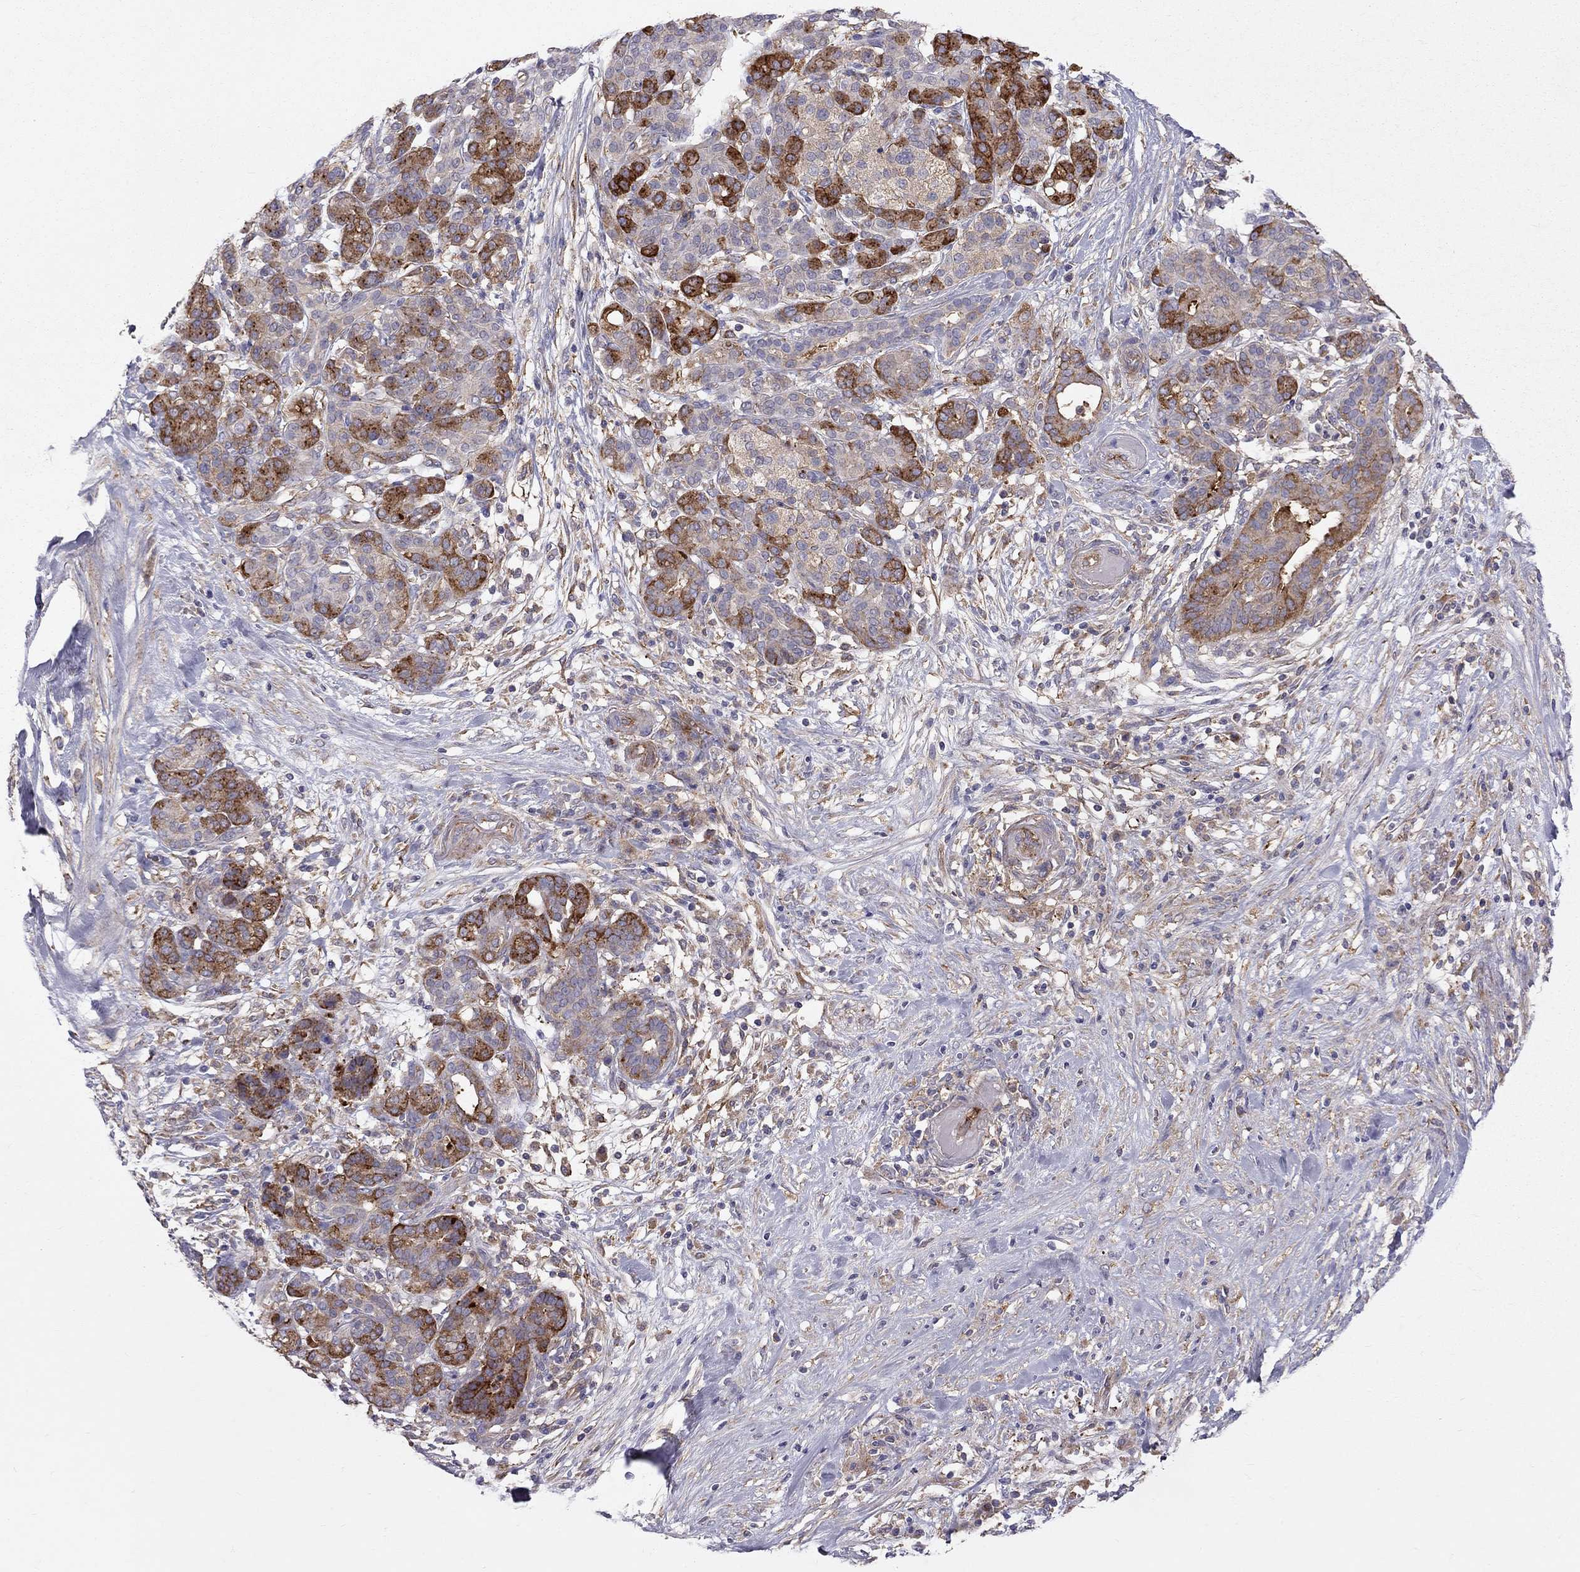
{"staining": {"intensity": "strong", "quantity": "25%-75%", "location": "cytoplasmic/membranous"}, "tissue": "pancreatic cancer", "cell_type": "Tumor cells", "image_type": "cancer", "snomed": [{"axis": "morphology", "description": "Adenocarcinoma, NOS"}, {"axis": "topography", "description": "Pancreas"}], "caption": "The image exhibits immunohistochemical staining of pancreatic cancer. There is strong cytoplasmic/membranous positivity is appreciated in approximately 25%-75% of tumor cells.", "gene": "EIF4E3", "patient": {"sex": "male", "age": 44}}